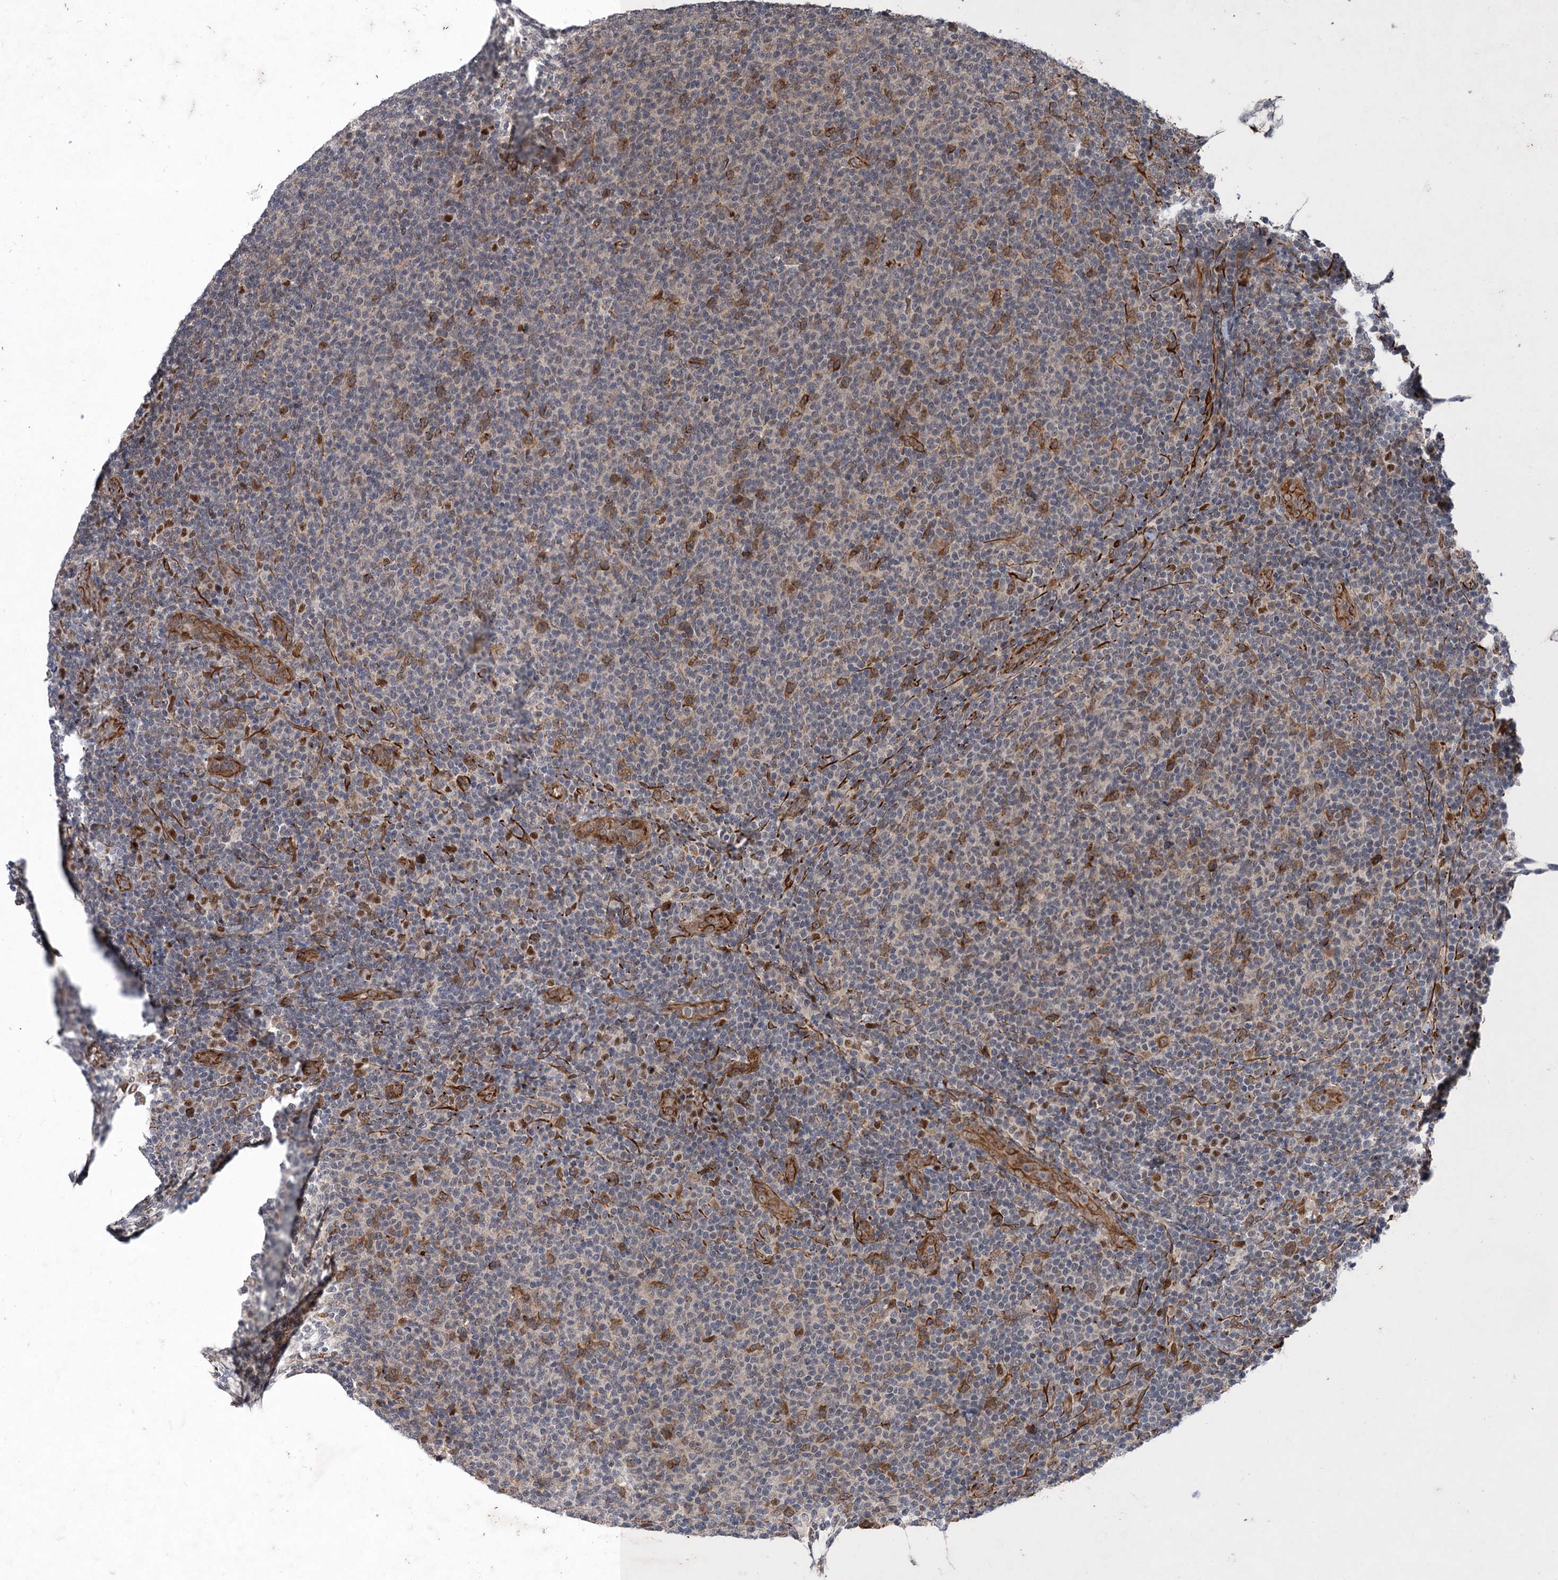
{"staining": {"intensity": "moderate", "quantity": "<25%", "location": "cytoplasmic/membranous,nuclear"}, "tissue": "lymphoma", "cell_type": "Tumor cells", "image_type": "cancer", "snomed": [{"axis": "morphology", "description": "Malignant lymphoma, non-Hodgkin's type, Low grade"}, {"axis": "topography", "description": "Lymph node"}], "caption": "Lymphoma tissue shows moderate cytoplasmic/membranous and nuclear positivity in about <25% of tumor cells, visualized by immunohistochemistry. (DAB (3,3'-diaminobenzidine) IHC with brightfield microscopy, high magnification).", "gene": "TTC31", "patient": {"sex": "male", "age": 66}}